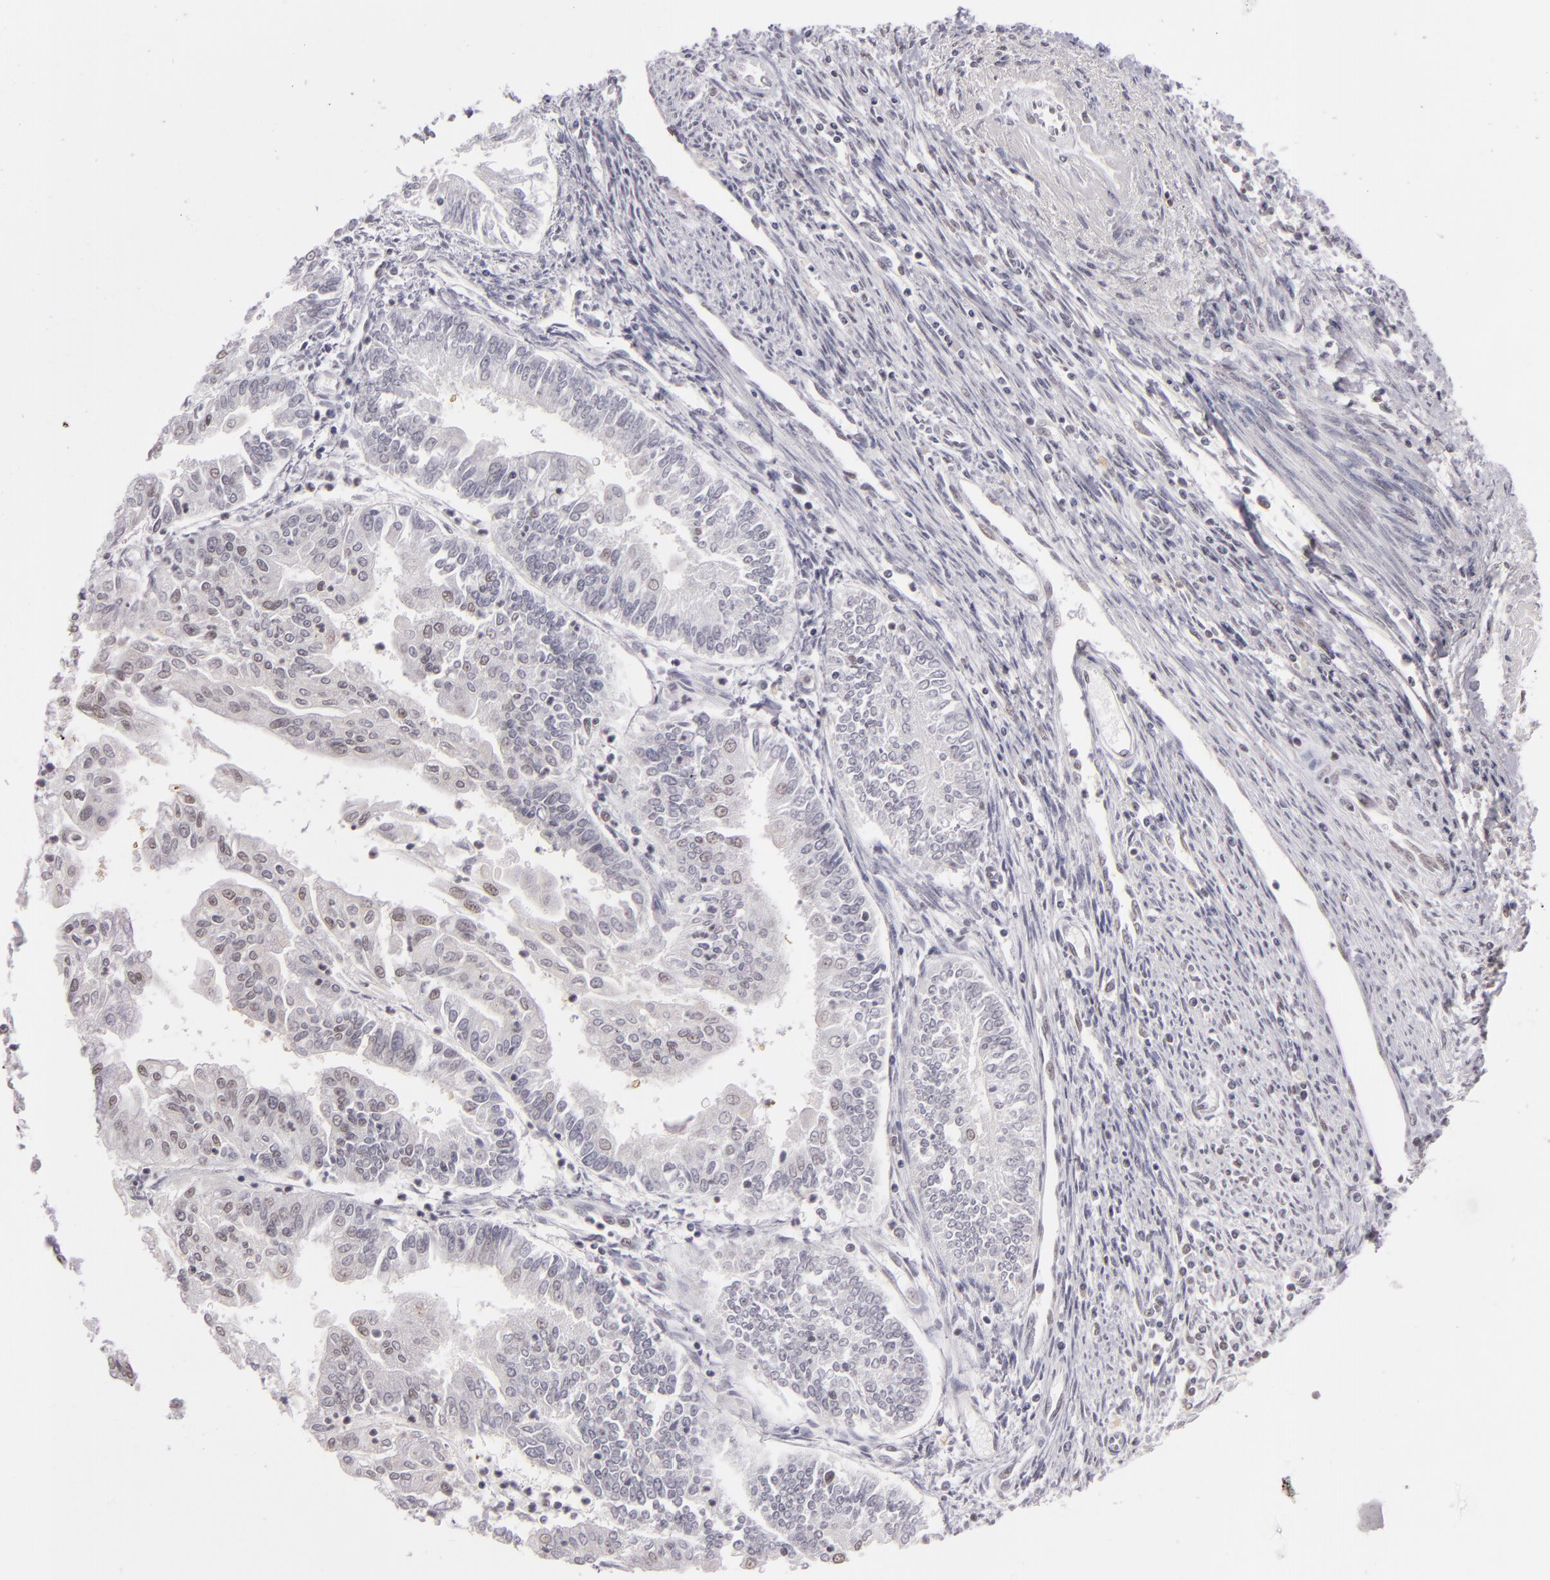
{"staining": {"intensity": "weak", "quantity": "<25%", "location": "nuclear"}, "tissue": "endometrial cancer", "cell_type": "Tumor cells", "image_type": "cancer", "snomed": [{"axis": "morphology", "description": "Adenocarcinoma, NOS"}, {"axis": "topography", "description": "Endometrium"}], "caption": "Immunohistochemistry micrograph of neoplastic tissue: endometrial cancer (adenocarcinoma) stained with DAB (3,3'-diaminobenzidine) reveals no significant protein staining in tumor cells.", "gene": "INTS6", "patient": {"sex": "female", "age": 75}}